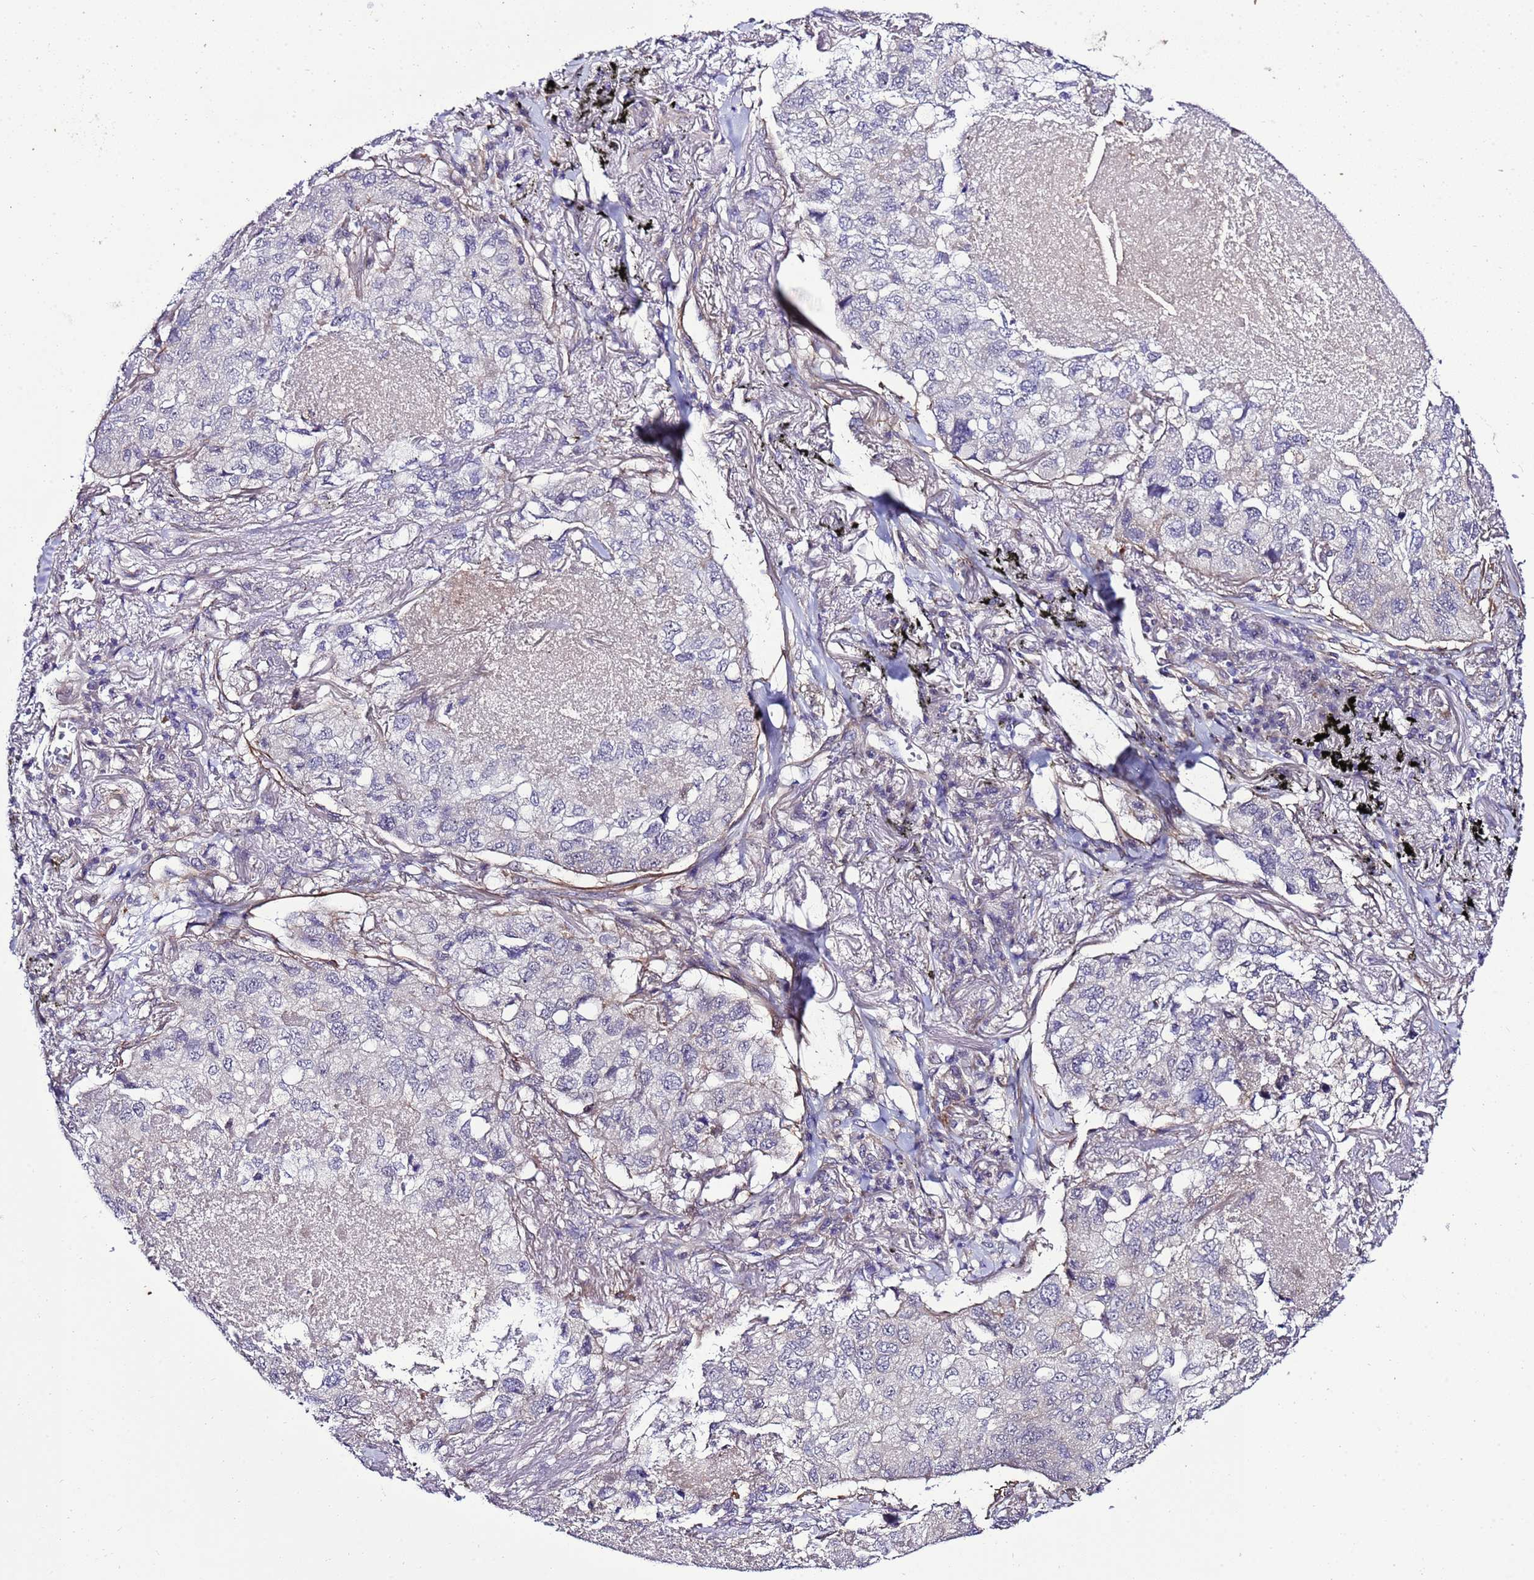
{"staining": {"intensity": "negative", "quantity": "none", "location": "none"}, "tissue": "lung cancer", "cell_type": "Tumor cells", "image_type": "cancer", "snomed": [{"axis": "morphology", "description": "Adenocarcinoma, NOS"}, {"axis": "topography", "description": "Lung"}], "caption": "The immunohistochemistry (IHC) histopathology image has no significant expression in tumor cells of adenocarcinoma (lung) tissue.", "gene": "GZF1", "patient": {"sex": "male", "age": 65}}